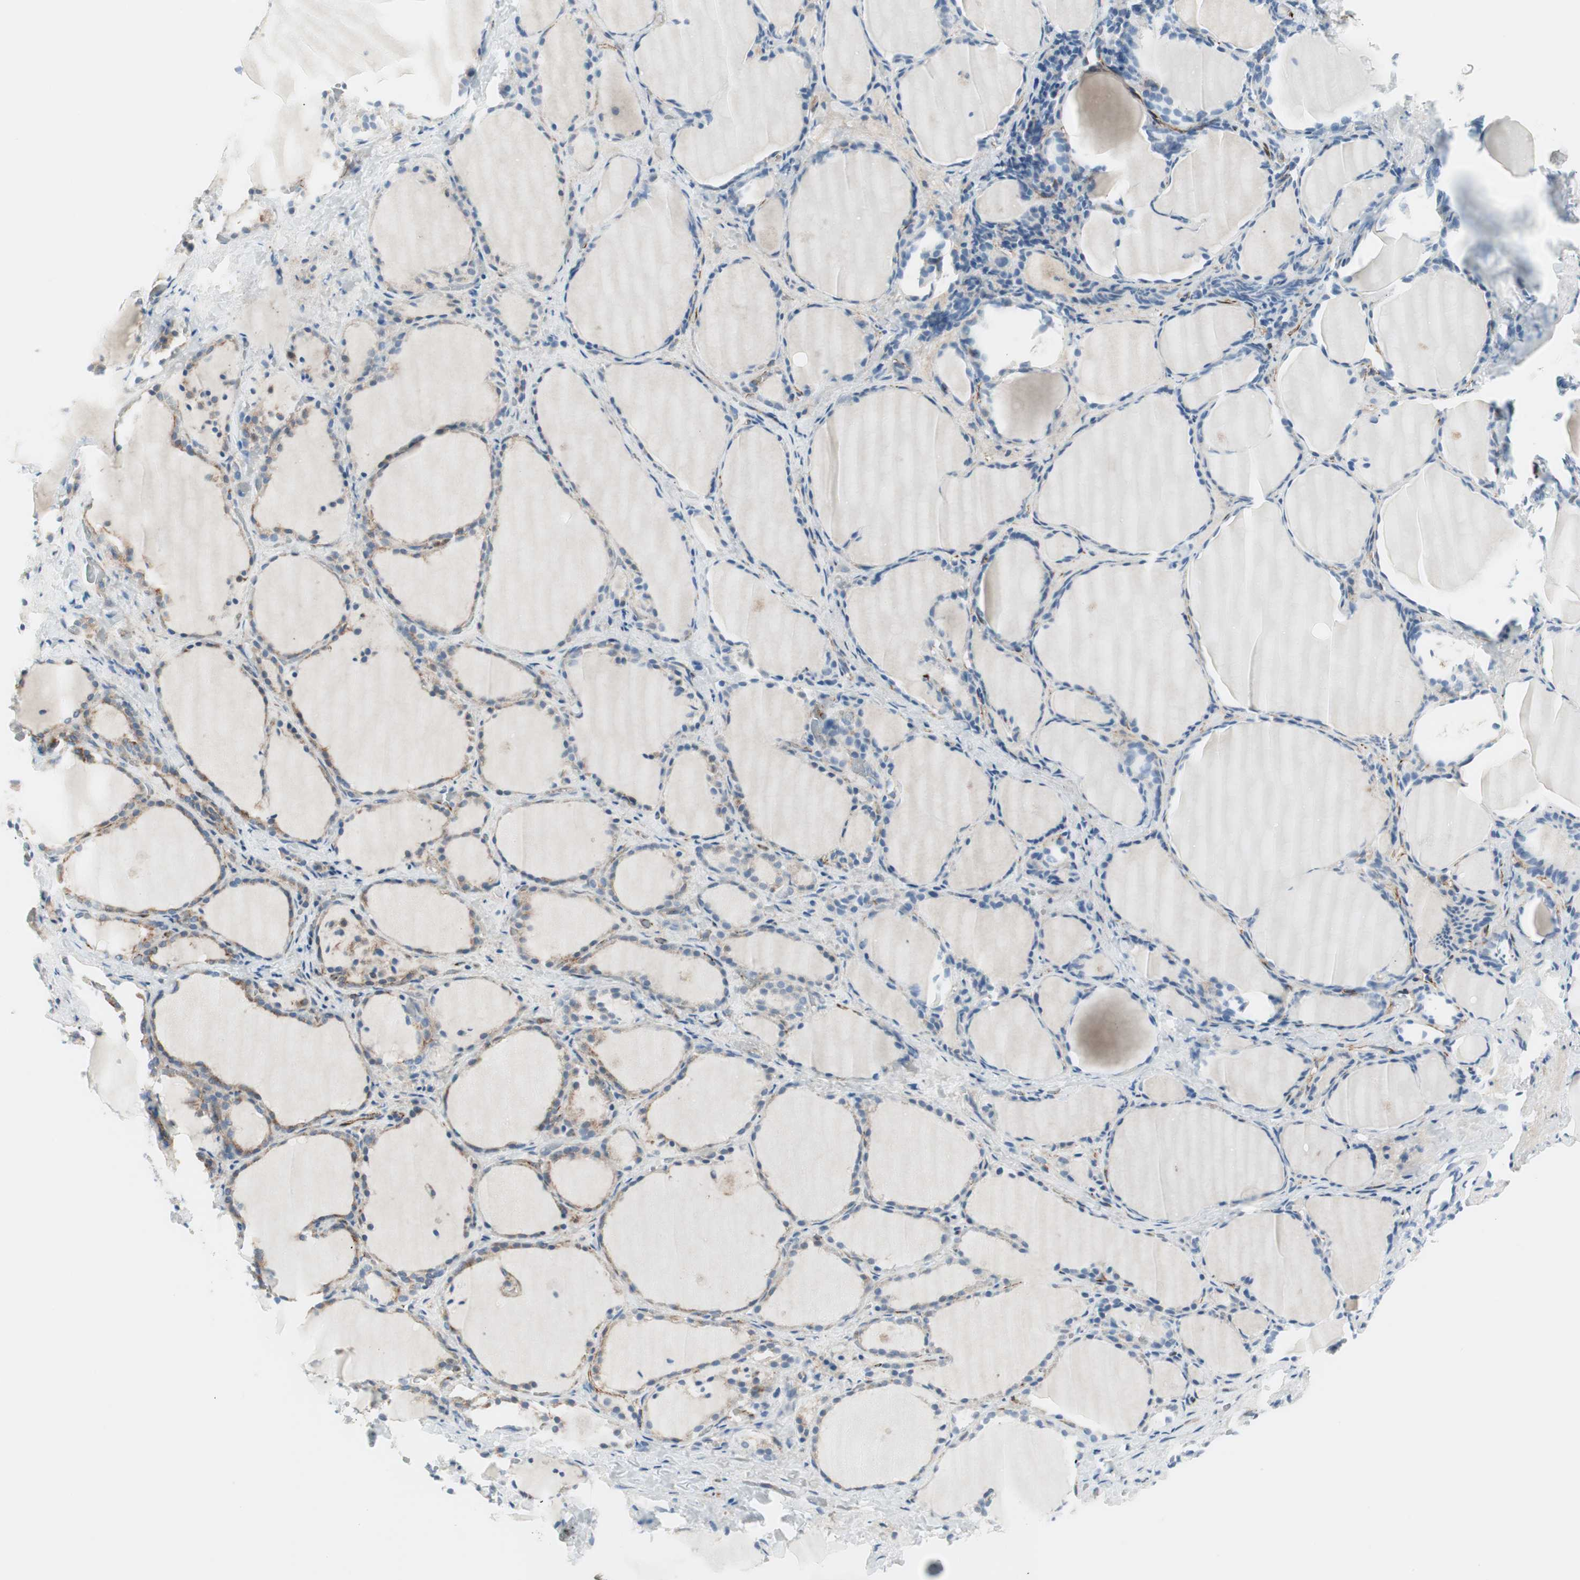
{"staining": {"intensity": "moderate", "quantity": "25%-75%", "location": "cytoplasmic/membranous"}, "tissue": "thyroid gland", "cell_type": "Glandular cells", "image_type": "normal", "snomed": [{"axis": "morphology", "description": "Normal tissue, NOS"}, {"axis": "morphology", "description": "Papillary adenocarcinoma, NOS"}, {"axis": "topography", "description": "Thyroid gland"}], "caption": "Moderate cytoplasmic/membranous expression is appreciated in approximately 25%-75% of glandular cells in normal thyroid gland. (IHC, brightfield microscopy, high magnification).", "gene": "ATP6V1G1", "patient": {"sex": "female", "age": 30}}